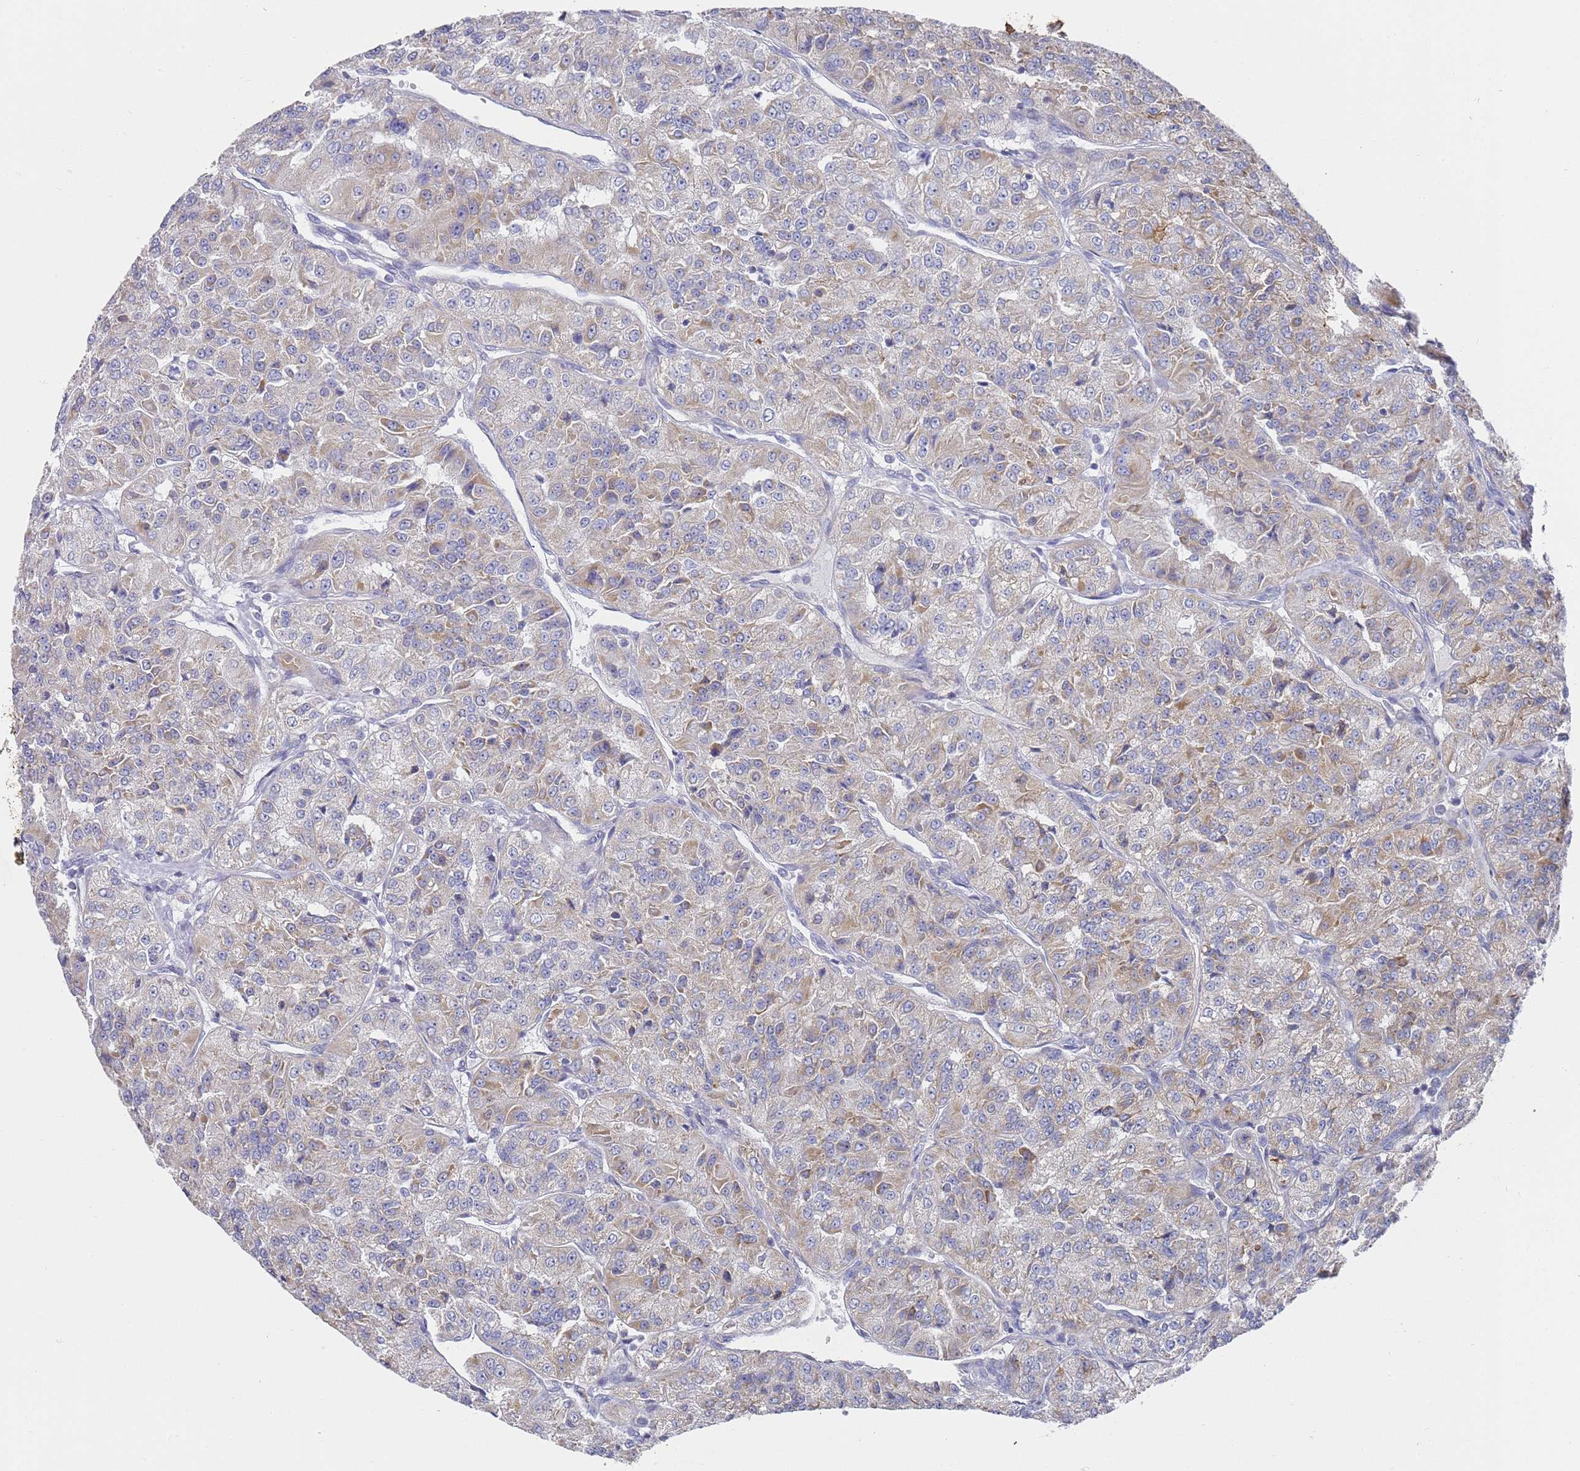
{"staining": {"intensity": "weak", "quantity": "25%-75%", "location": "cytoplasmic/membranous"}, "tissue": "renal cancer", "cell_type": "Tumor cells", "image_type": "cancer", "snomed": [{"axis": "morphology", "description": "Adenocarcinoma, NOS"}, {"axis": "topography", "description": "Kidney"}], "caption": "Adenocarcinoma (renal) stained with a brown dye displays weak cytoplasmic/membranous positive positivity in approximately 25%-75% of tumor cells.", "gene": "SCAPER", "patient": {"sex": "female", "age": 63}}